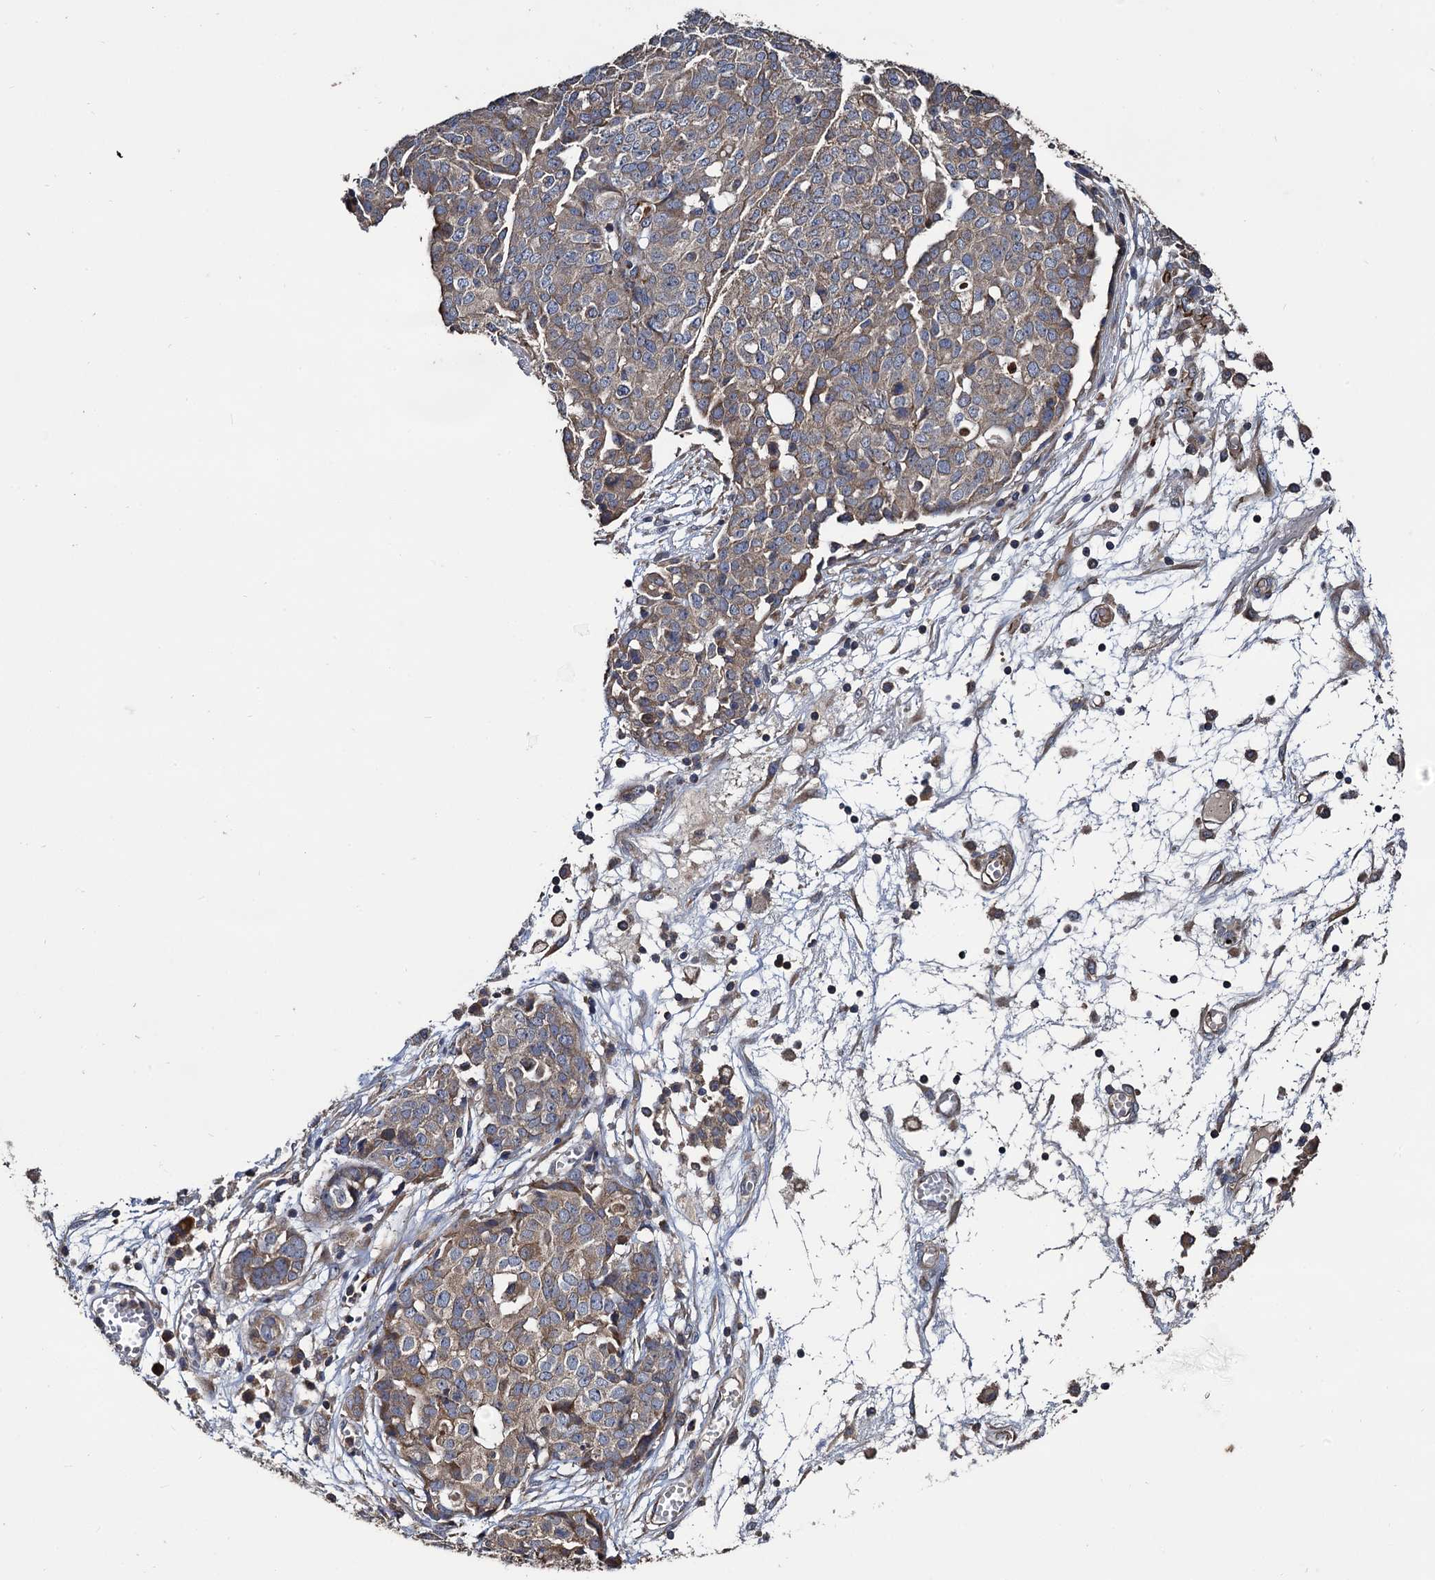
{"staining": {"intensity": "moderate", "quantity": ">75%", "location": "cytoplasmic/membranous"}, "tissue": "ovarian cancer", "cell_type": "Tumor cells", "image_type": "cancer", "snomed": [{"axis": "morphology", "description": "Cystadenocarcinoma, serous, NOS"}, {"axis": "topography", "description": "Soft tissue"}, {"axis": "topography", "description": "Ovary"}], "caption": "High-power microscopy captured an immunohistochemistry (IHC) histopathology image of ovarian serous cystadenocarcinoma, revealing moderate cytoplasmic/membranous expression in approximately >75% of tumor cells. The staining was performed using DAB to visualize the protein expression in brown, while the nuclei were stained in blue with hematoxylin (Magnification: 20x).", "gene": "RASSF1", "patient": {"sex": "female", "age": 57}}